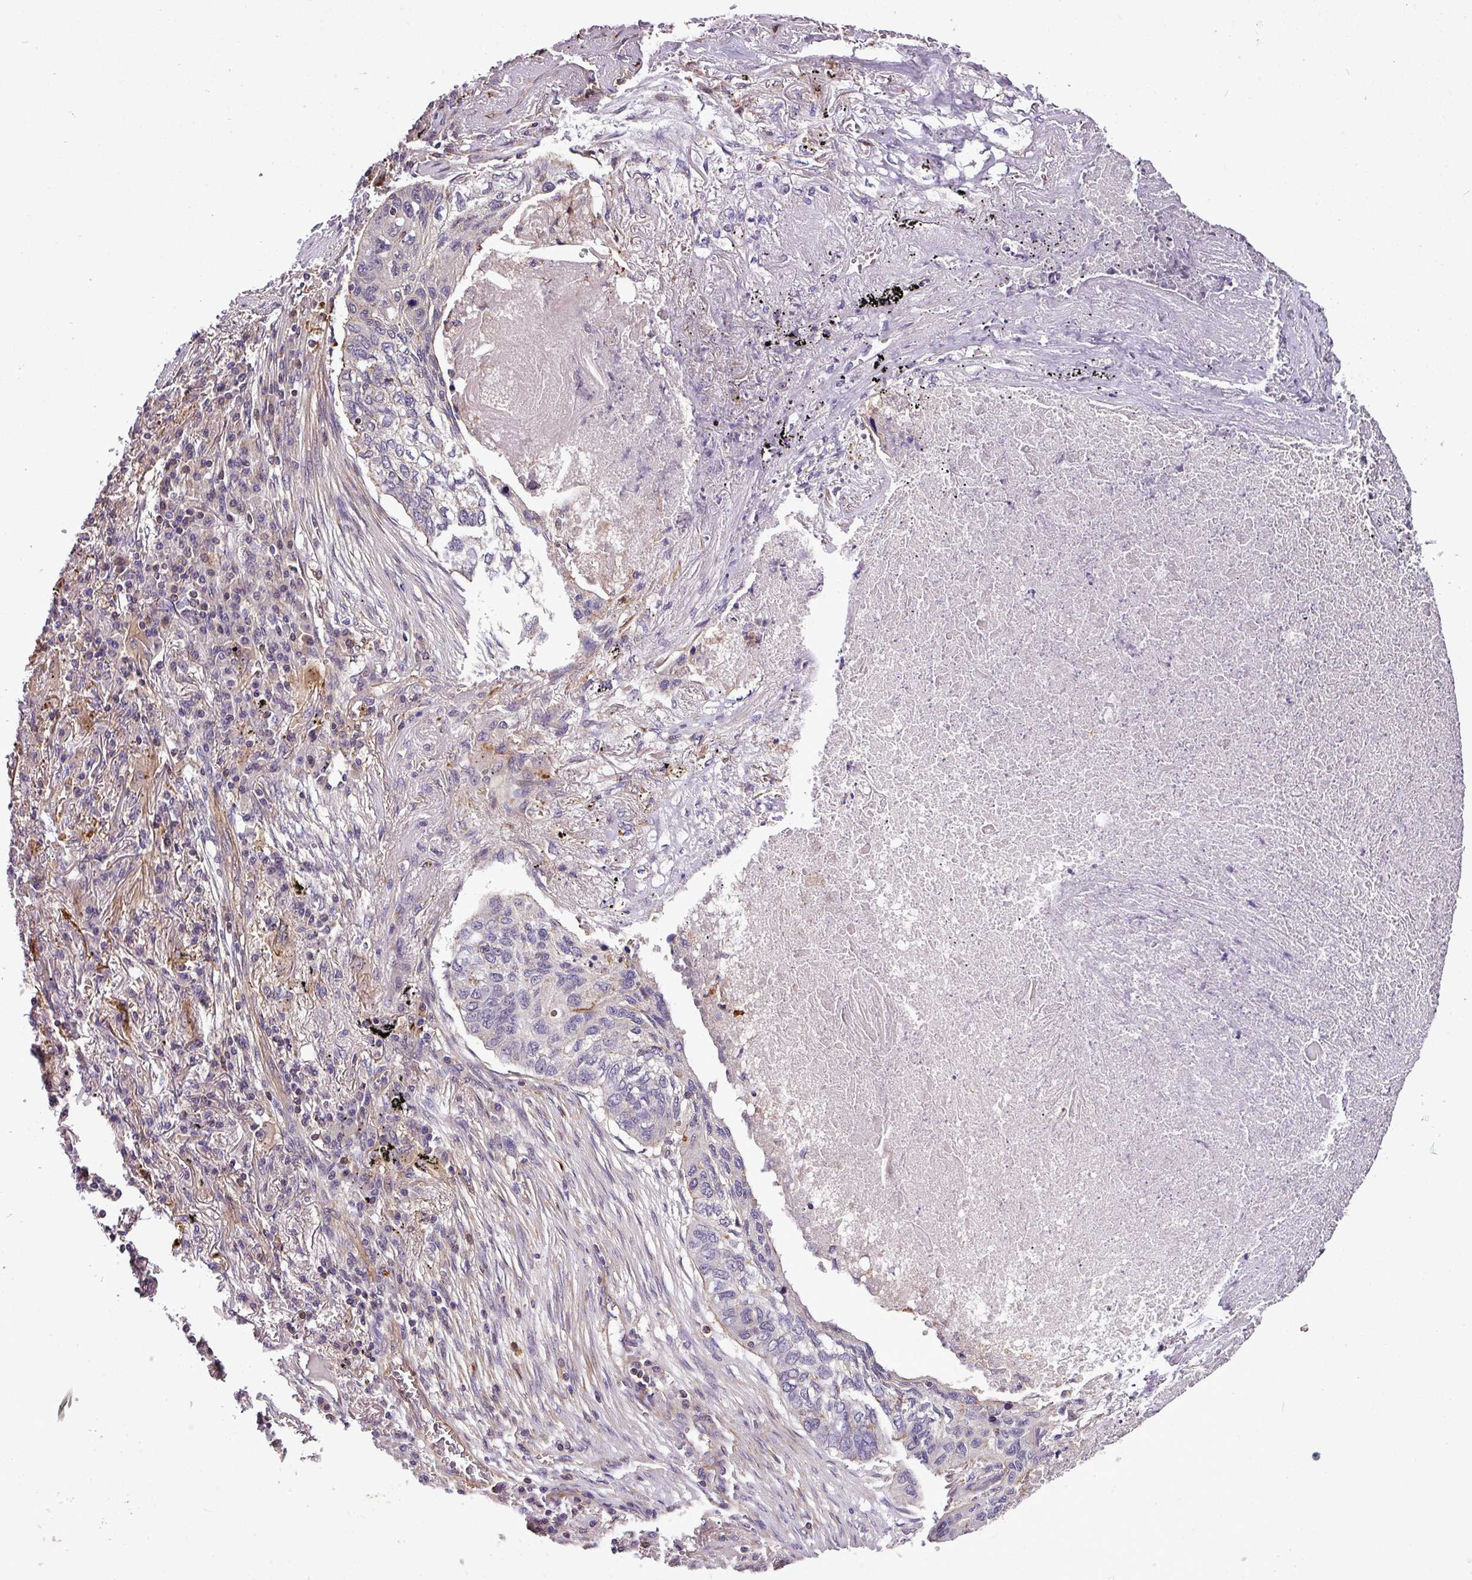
{"staining": {"intensity": "negative", "quantity": "none", "location": "none"}, "tissue": "lung cancer", "cell_type": "Tumor cells", "image_type": "cancer", "snomed": [{"axis": "morphology", "description": "Squamous cell carcinoma, NOS"}, {"axis": "topography", "description": "Lung"}], "caption": "DAB immunohistochemical staining of human lung cancer reveals no significant positivity in tumor cells.", "gene": "CASS4", "patient": {"sex": "female", "age": 63}}